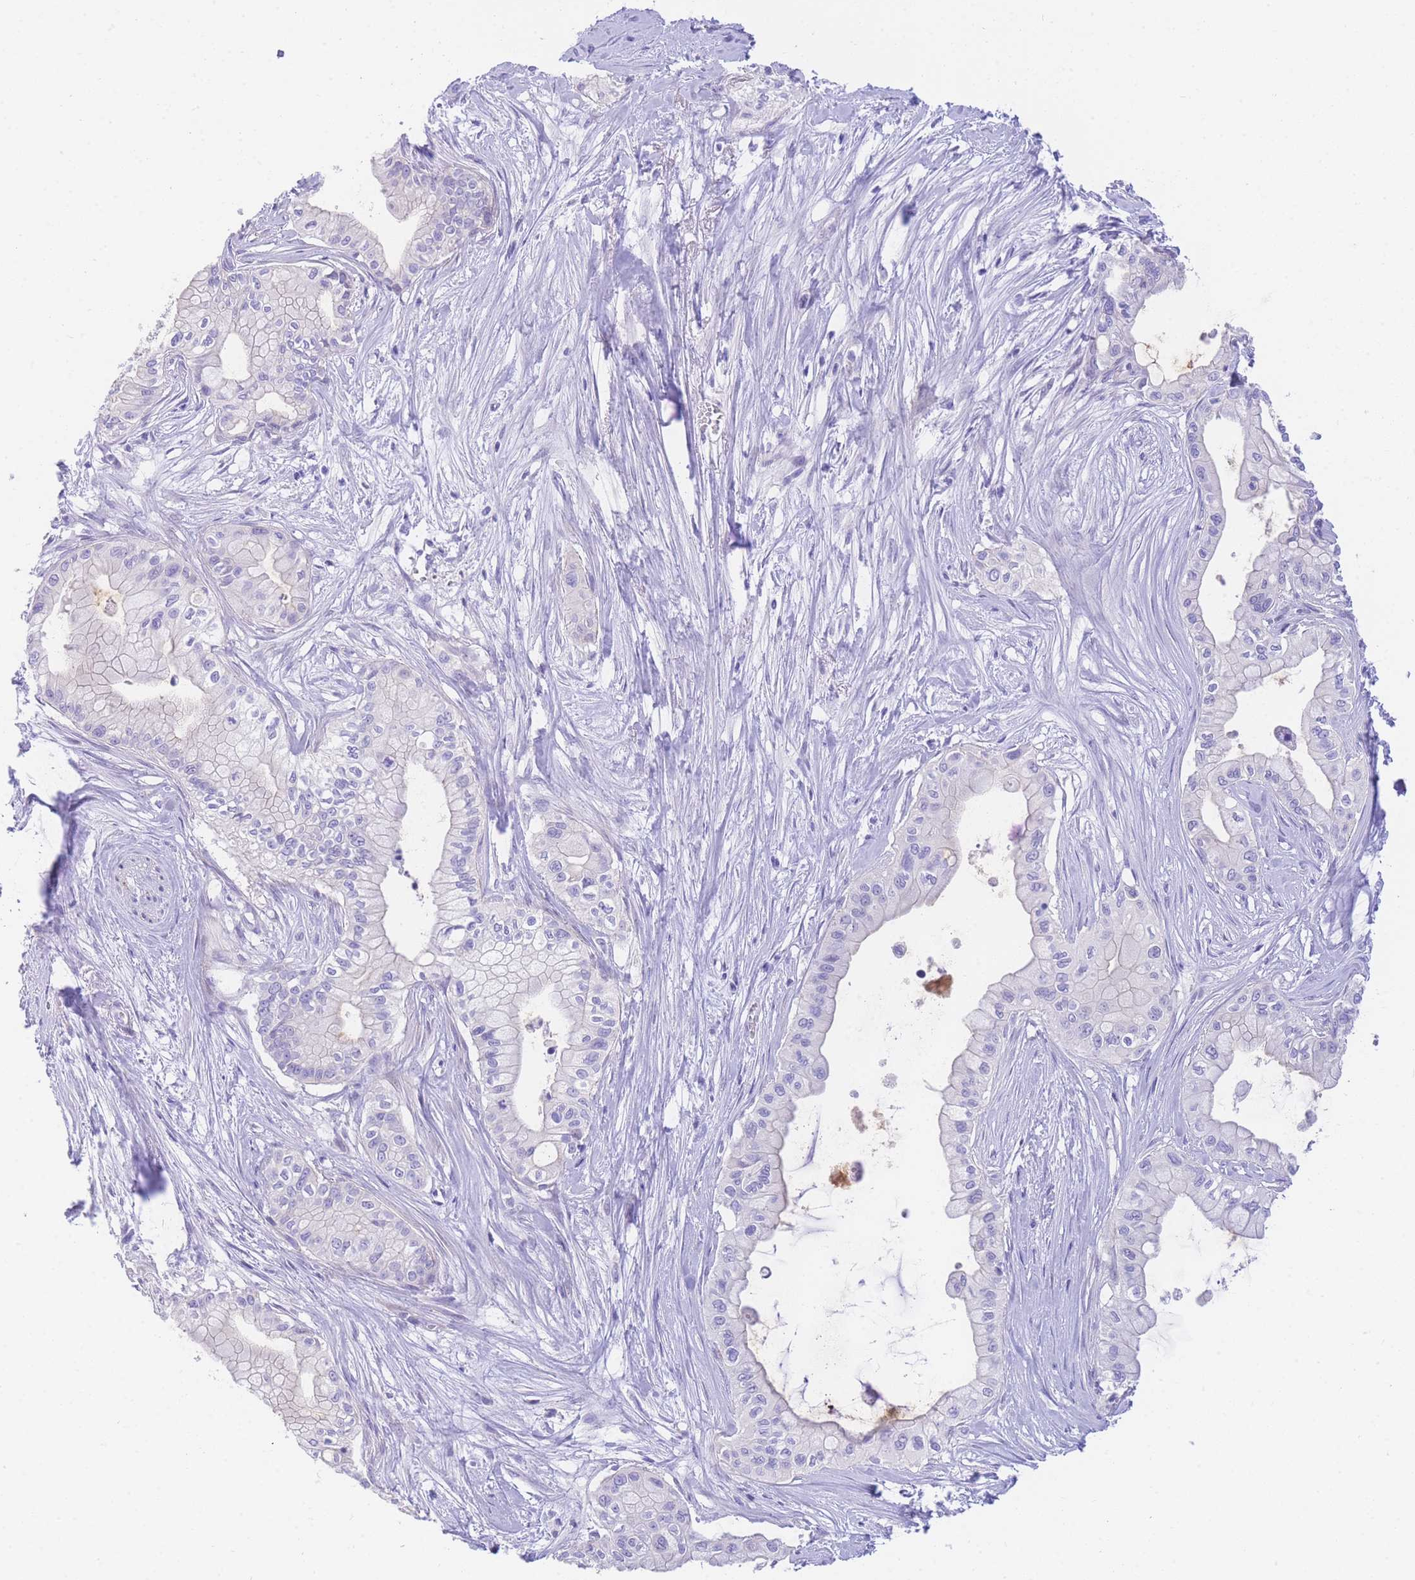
{"staining": {"intensity": "negative", "quantity": "none", "location": "none"}, "tissue": "pancreatic cancer", "cell_type": "Tumor cells", "image_type": "cancer", "snomed": [{"axis": "morphology", "description": "Adenocarcinoma, NOS"}, {"axis": "topography", "description": "Pancreas"}], "caption": "DAB (3,3'-diaminobenzidine) immunohistochemical staining of human adenocarcinoma (pancreatic) demonstrates no significant positivity in tumor cells.", "gene": "TIFAB", "patient": {"sex": "male", "age": 78}}